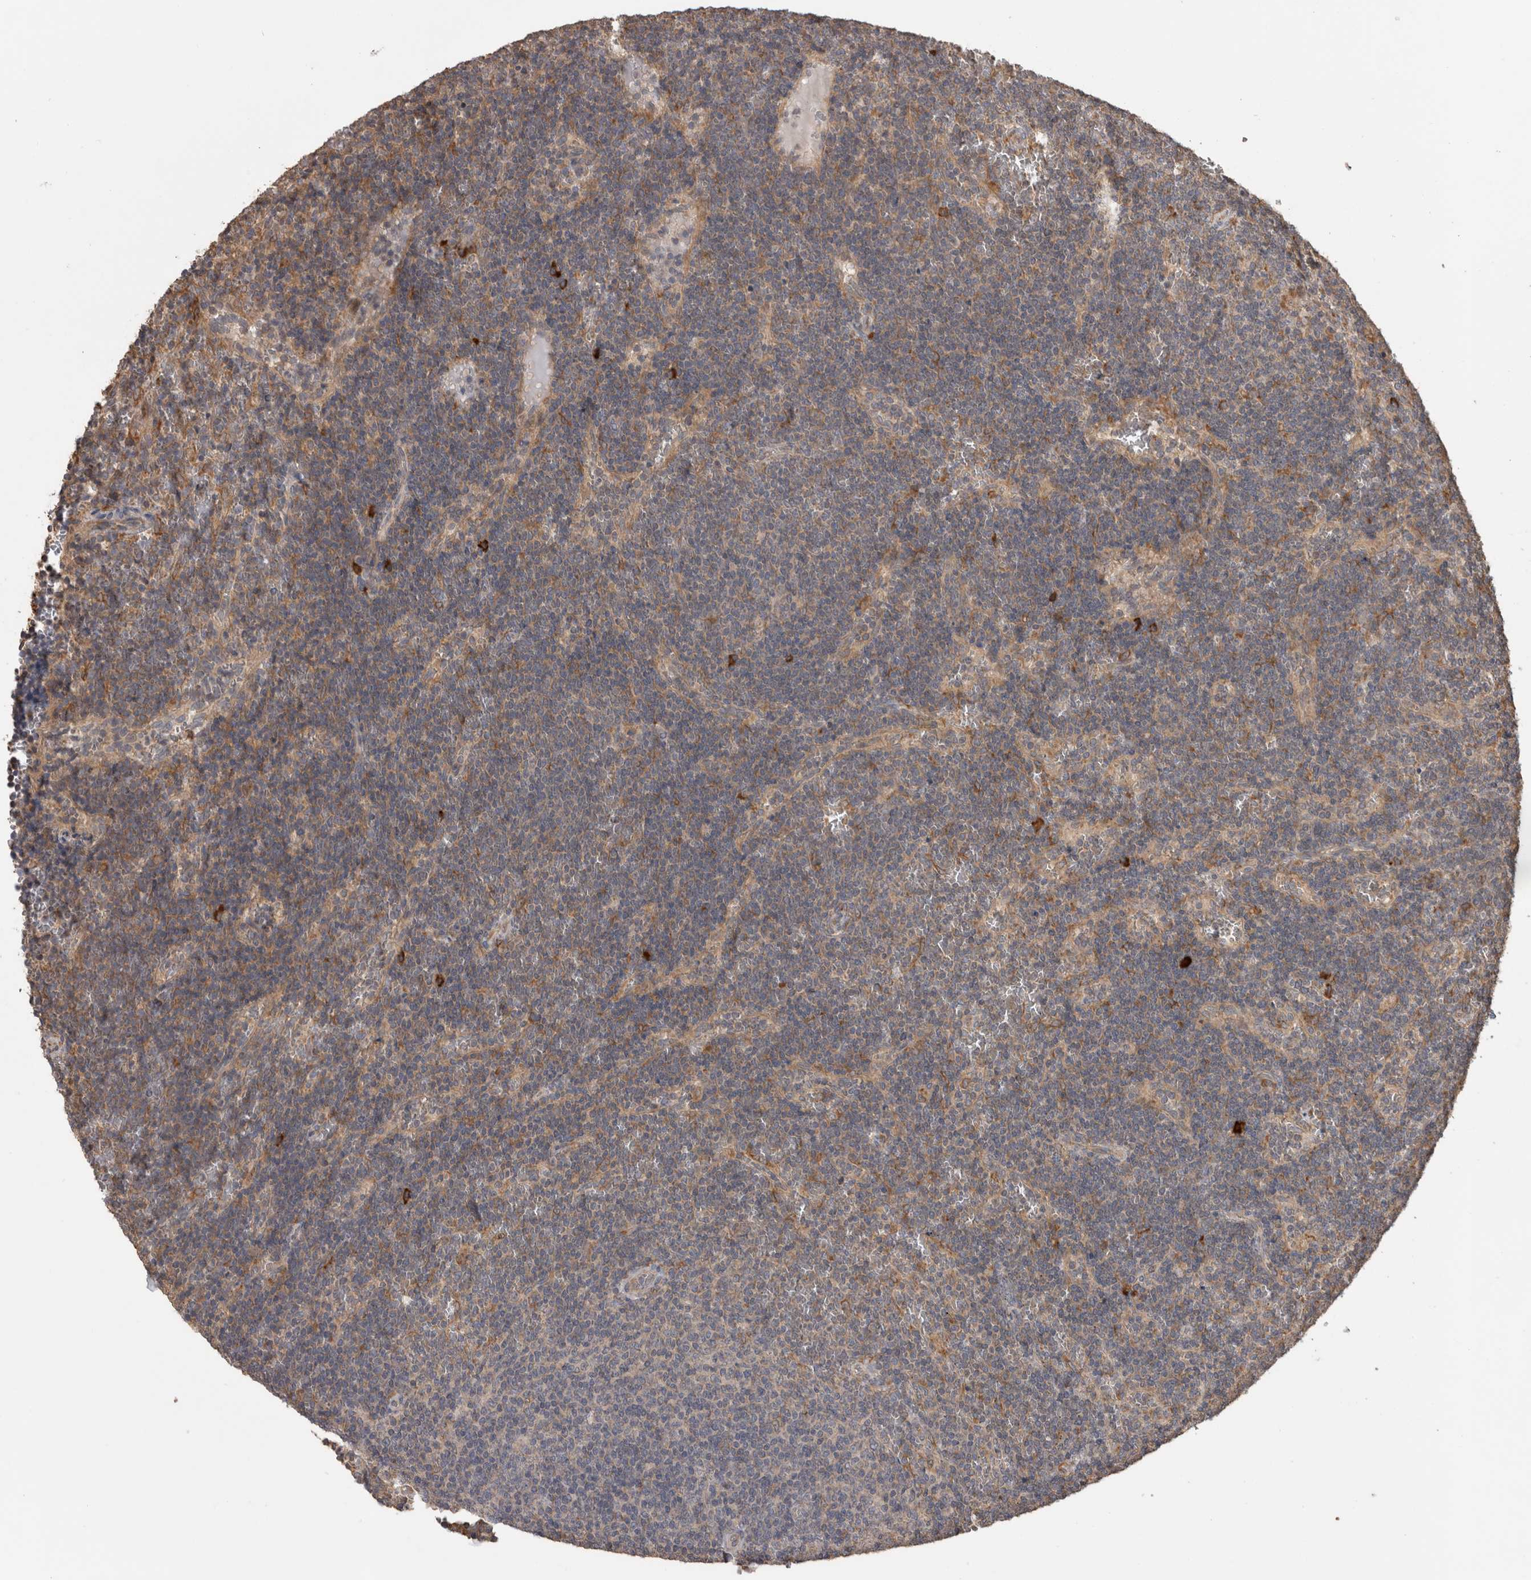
{"staining": {"intensity": "weak", "quantity": "25%-75%", "location": "cytoplasmic/membranous"}, "tissue": "lymphoma", "cell_type": "Tumor cells", "image_type": "cancer", "snomed": [{"axis": "morphology", "description": "Malignant lymphoma, non-Hodgkin's type, Low grade"}, {"axis": "topography", "description": "Spleen"}], "caption": "A histopathology image of human lymphoma stained for a protein shows weak cytoplasmic/membranous brown staining in tumor cells.", "gene": "TBCE", "patient": {"sex": "female", "age": 50}}